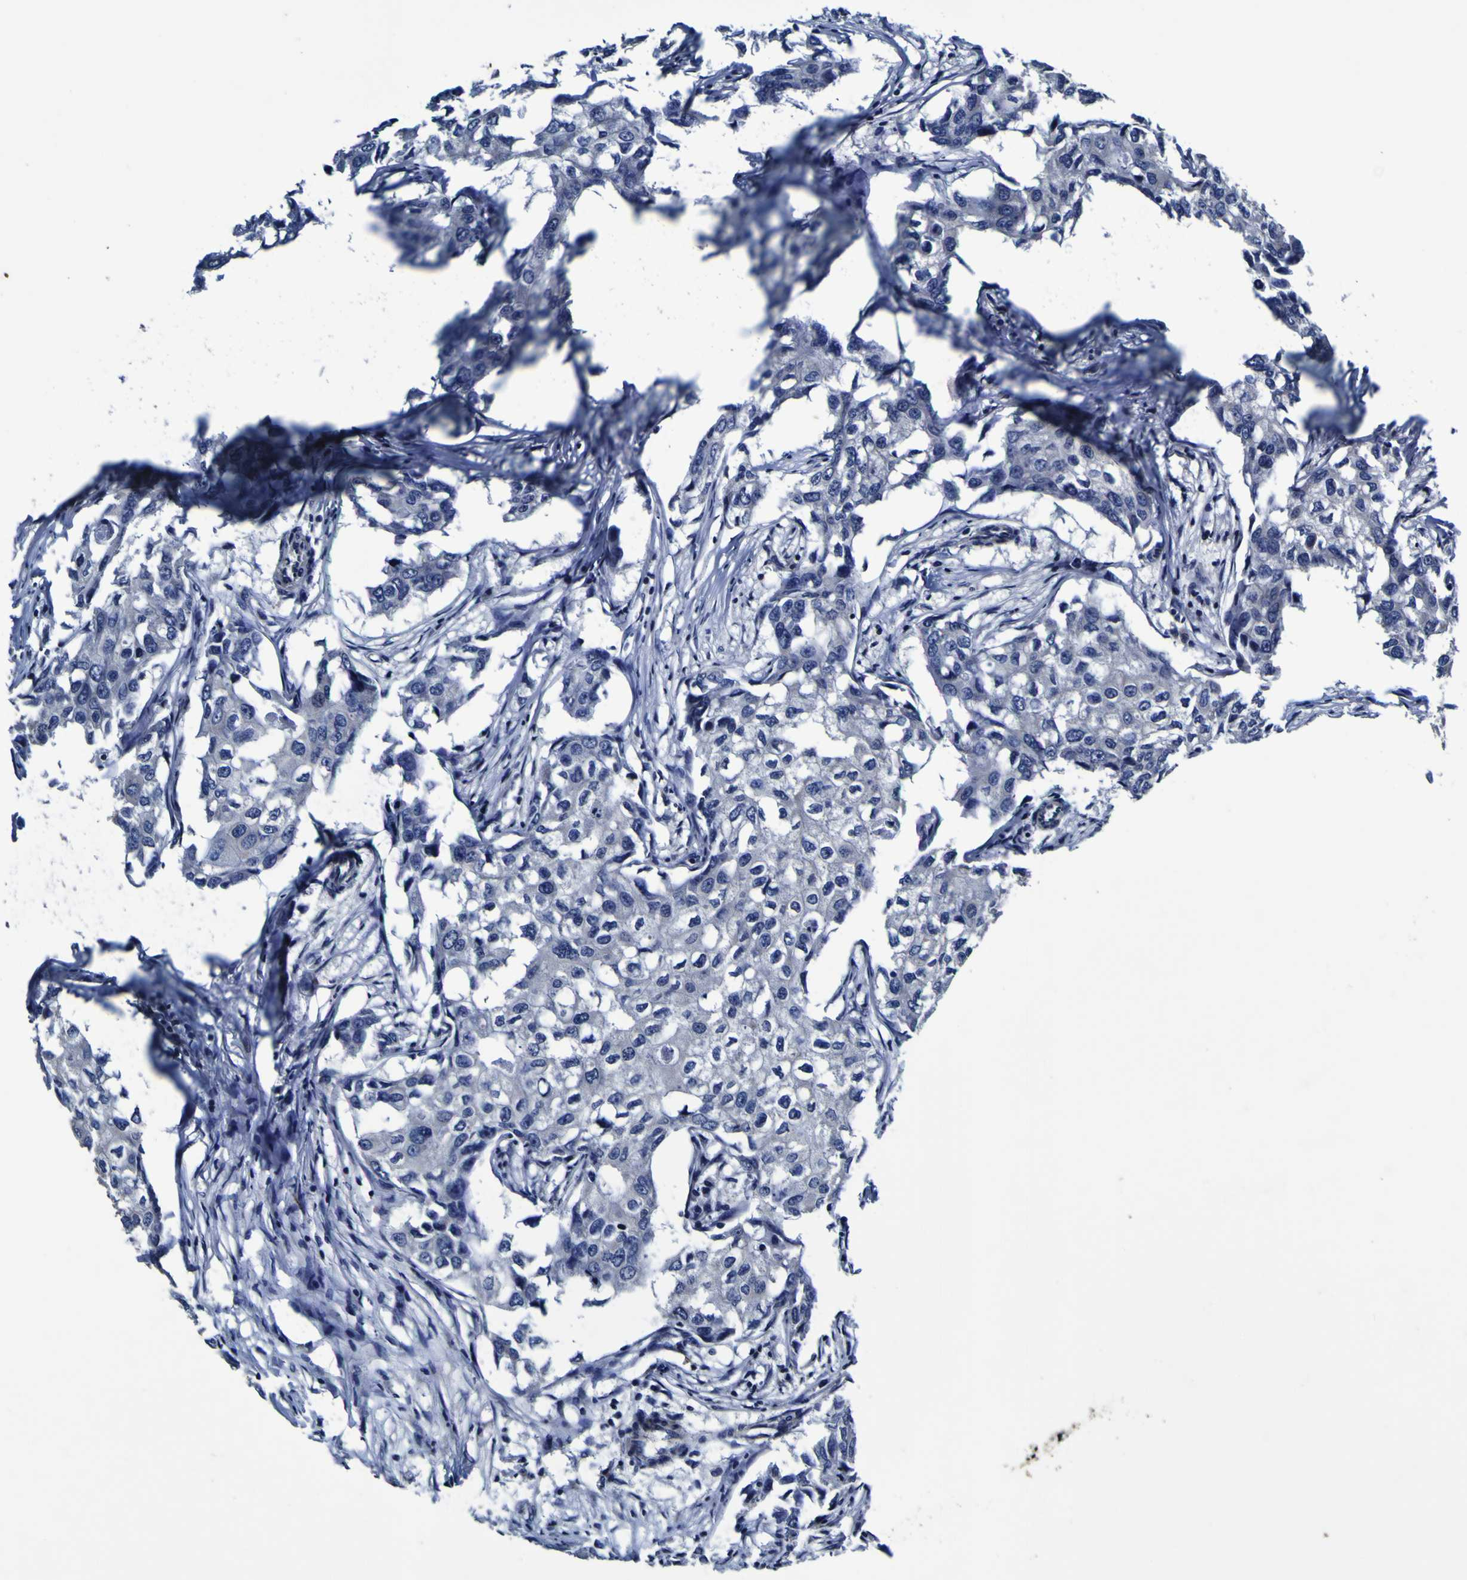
{"staining": {"intensity": "negative", "quantity": "none", "location": "none"}, "tissue": "breast cancer", "cell_type": "Tumor cells", "image_type": "cancer", "snomed": [{"axis": "morphology", "description": "Duct carcinoma"}, {"axis": "topography", "description": "Breast"}], "caption": "Image shows no protein positivity in tumor cells of breast cancer (infiltrating ductal carcinoma) tissue.", "gene": "PANK4", "patient": {"sex": "female", "age": 27}}